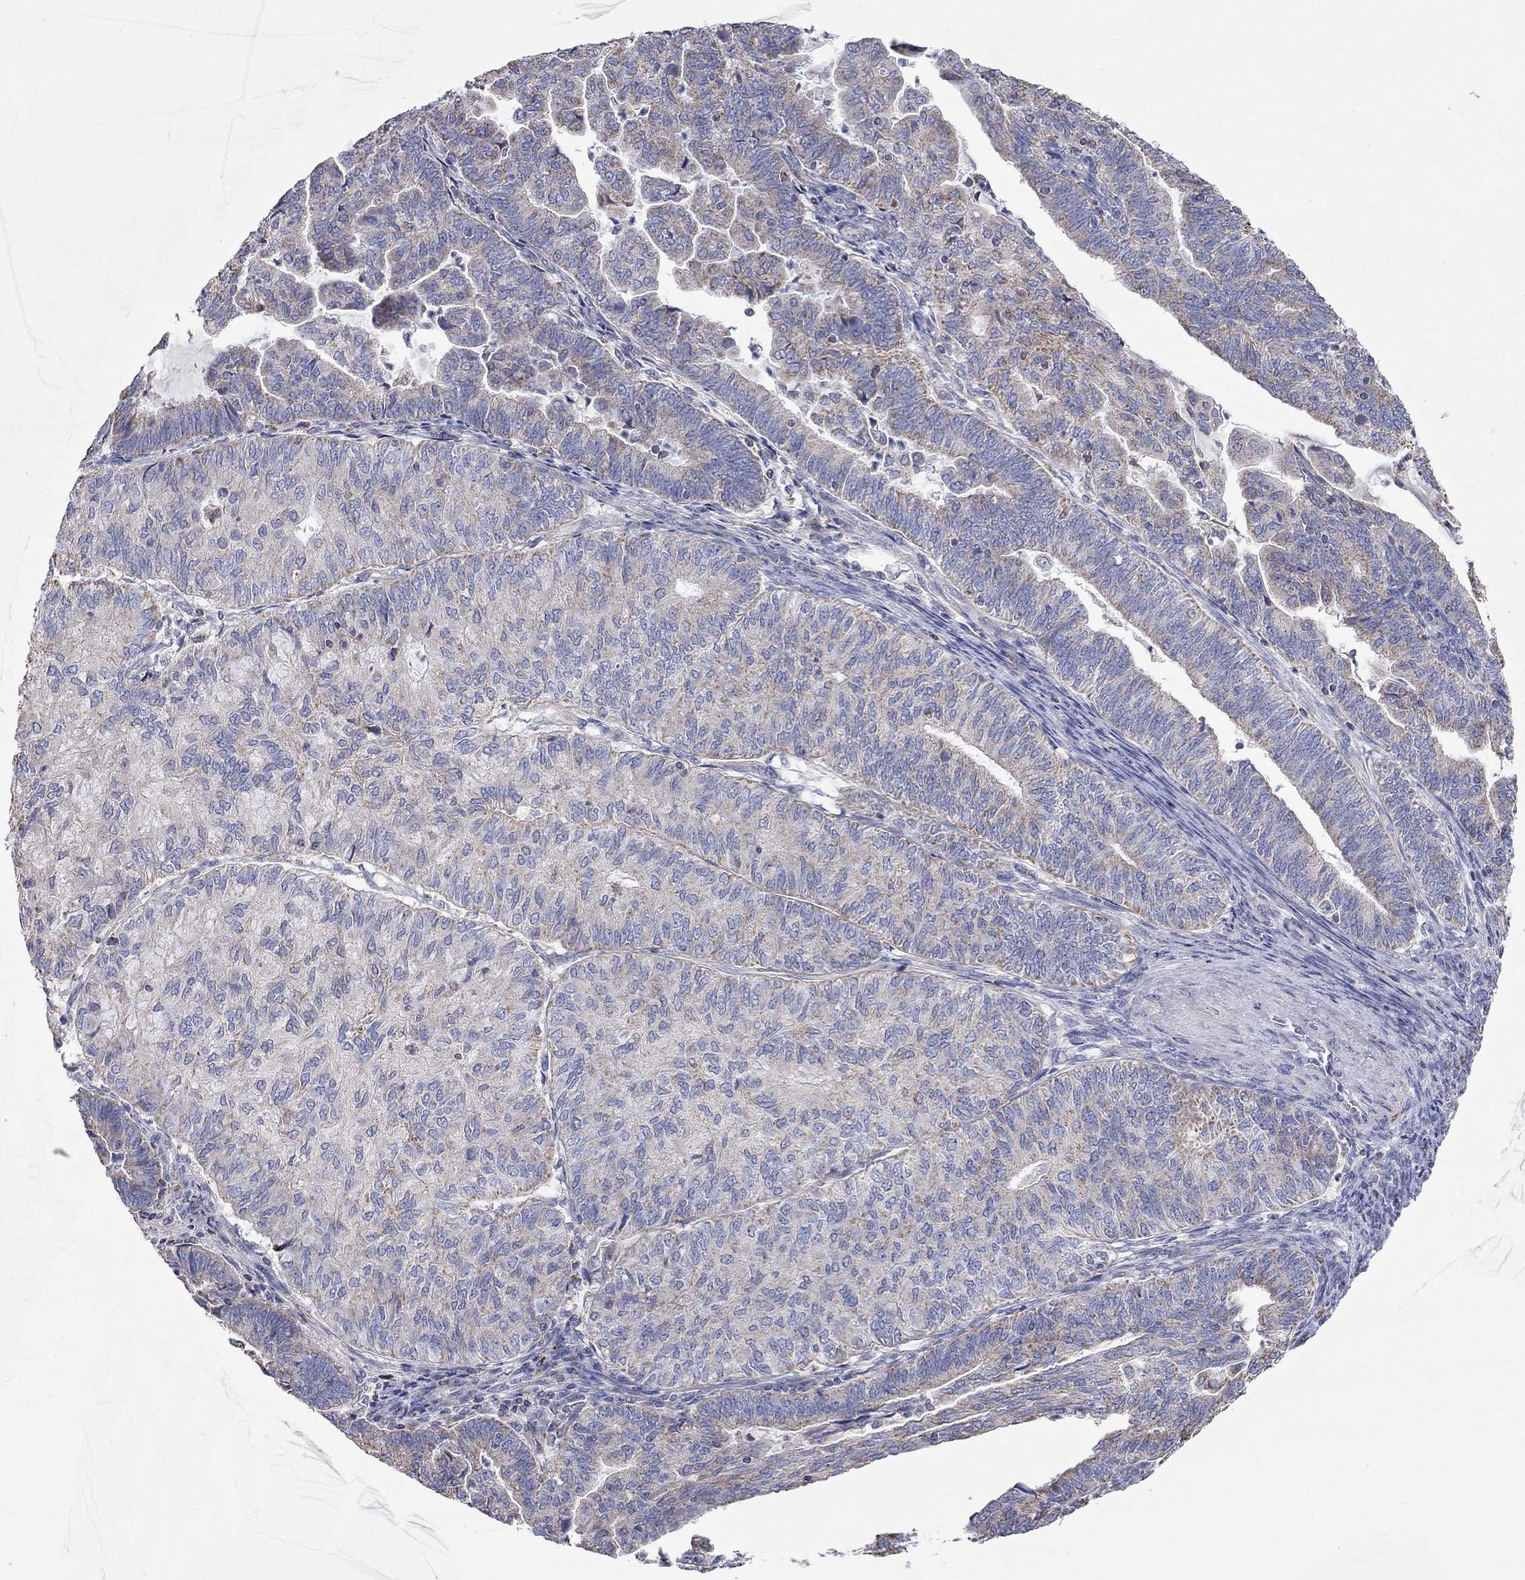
{"staining": {"intensity": "moderate", "quantity": "<25%", "location": "cytoplasmic/membranous"}, "tissue": "endometrial cancer", "cell_type": "Tumor cells", "image_type": "cancer", "snomed": [{"axis": "morphology", "description": "Adenocarcinoma, NOS"}, {"axis": "topography", "description": "Endometrium"}], "caption": "Tumor cells display moderate cytoplasmic/membranous expression in approximately <25% of cells in endometrial cancer (adenocarcinoma).", "gene": "RCAN1", "patient": {"sex": "female", "age": 82}}